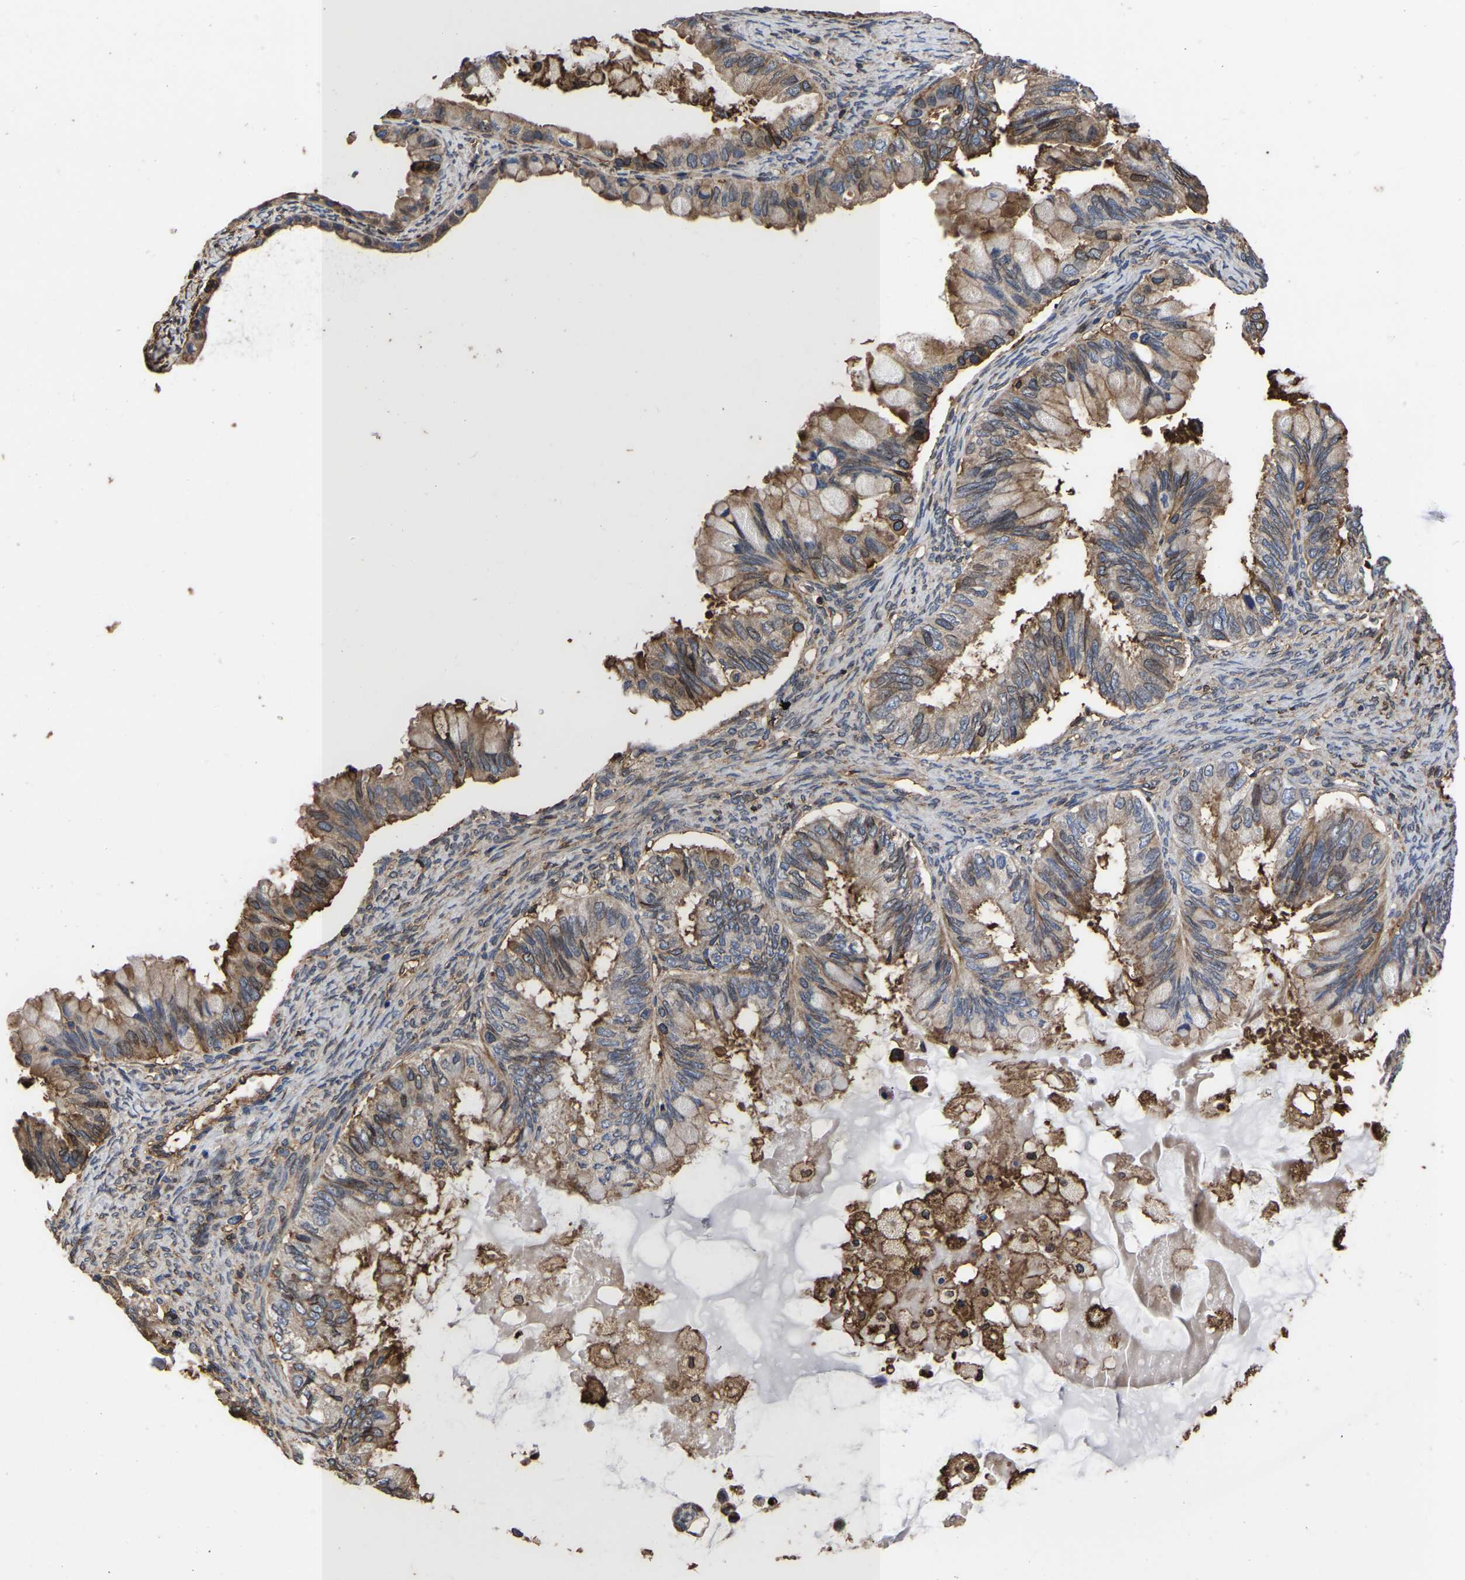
{"staining": {"intensity": "moderate", "quantity": ">75%", "location": "cytoplasmic/membranous"}, "tissue": "ovarian cancer", "cell_type": "Tumor cells", "image_type": "cancer", "snomed": [{"axis": "morphology", "description": "Cystadenocarcinoma, mucinous, NOS"}, {"axis": "topography", "description": "Ovary"}], "caption": "High-power microscopy captured an immunohistochemistry (IHC) photomicrograph of ovarian cancer (mucinous cystadenocarcinoma), revealing moderate cytoplasmic/membranous positivity in approximately >75% of tumor cells.", "gene": "LIF", "patient": {"sex": "female", "age": 80}}